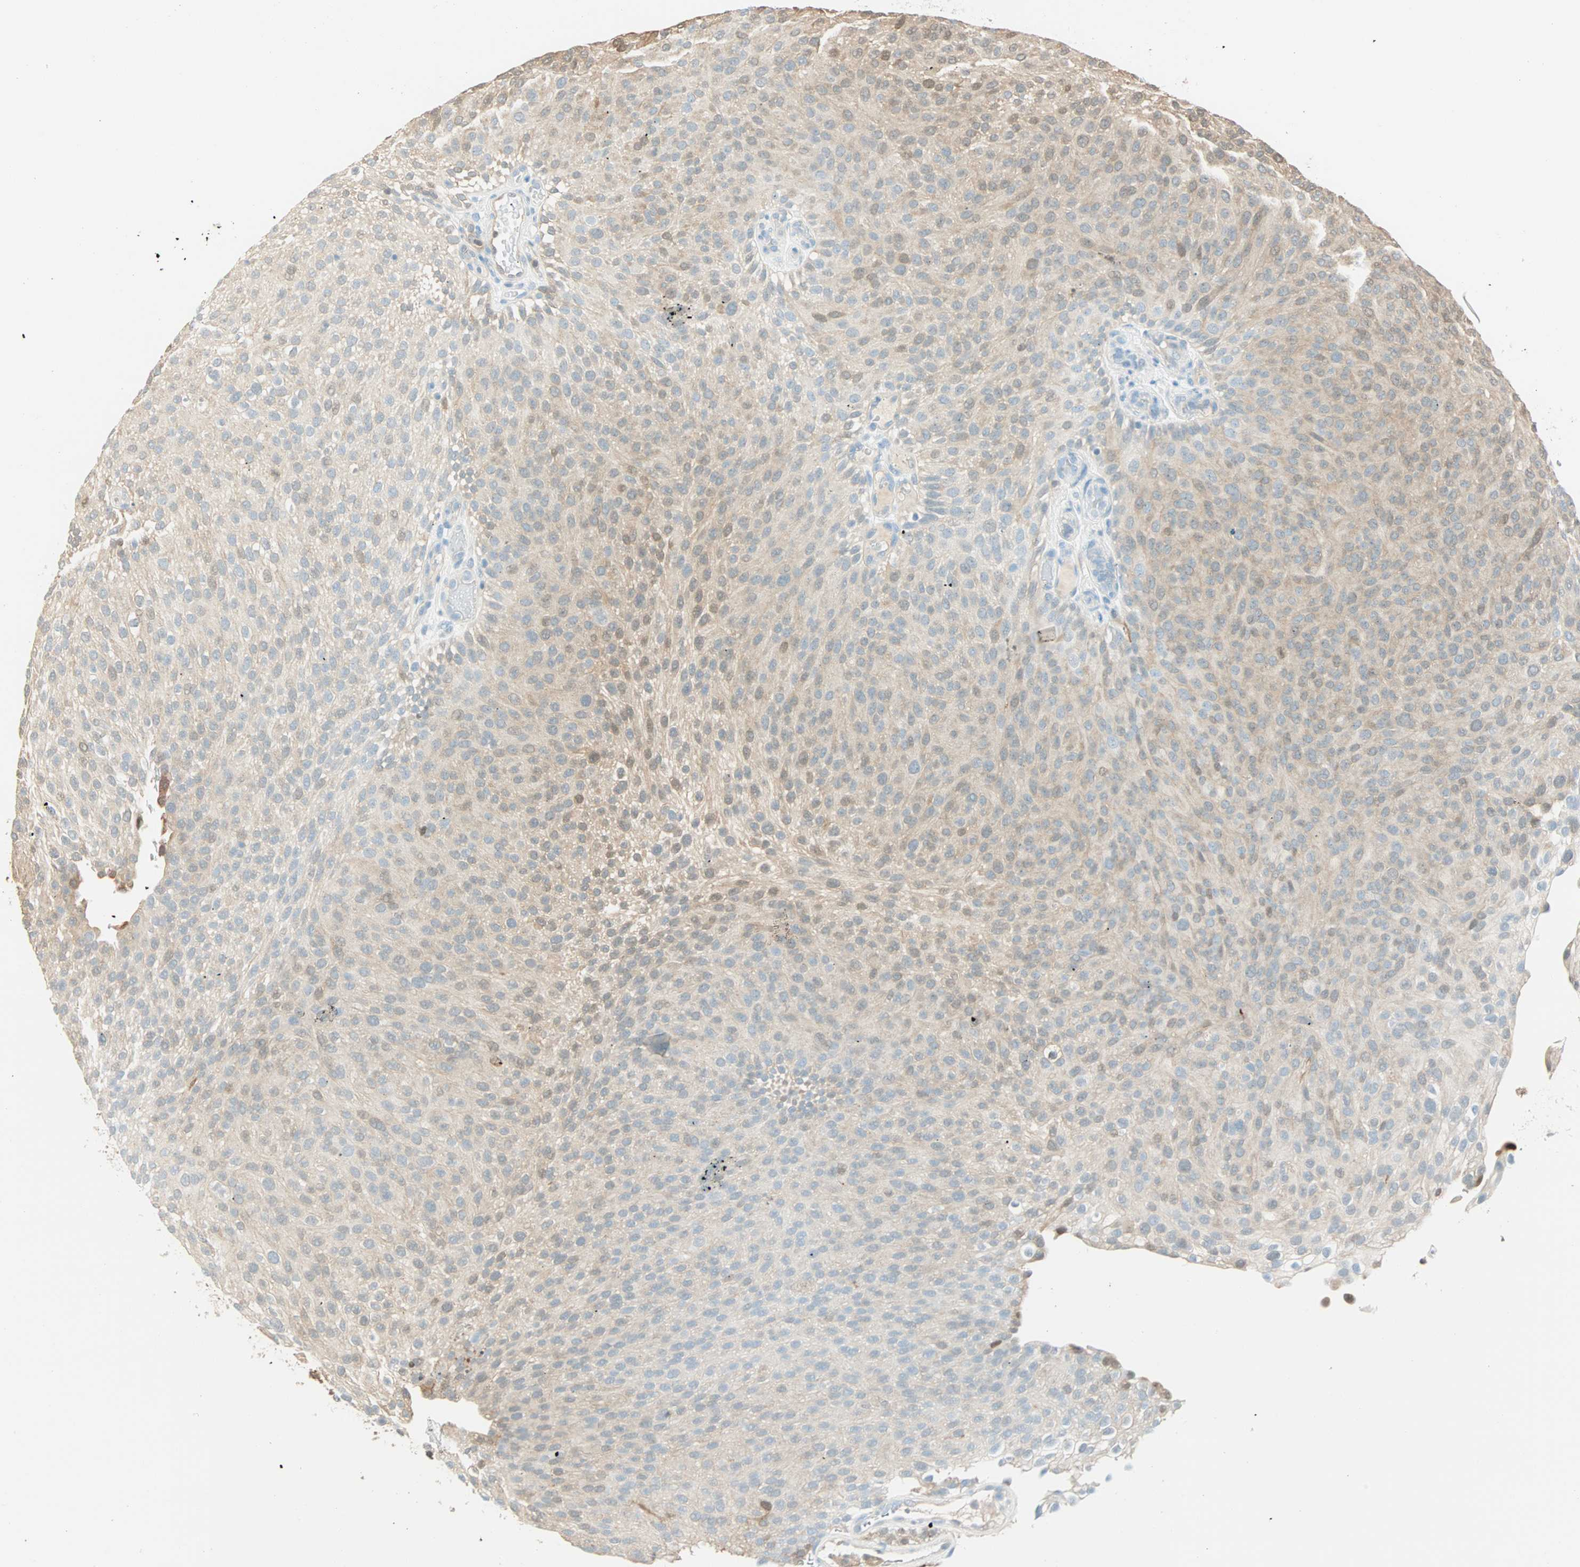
{"staining": {"intensity": "moderate", "quantity": ">75%", "location": "cytoplasmic/membranous,nuclear"}, "tissue": "urothelial cancer", "cell_type": "Tumor cells", "image_type": "cancer", "snomed": [{"axis": "morphology", "description": "Urothelial carcinoma, Low grade"}, {"axis": "topography", "description": "Urinary bladder"}], "caption": "Immunohistochemistry of urothelial cancer displays medium levels of moderate cytoplasmic/membranous and nuclear staining in about >75% of tumor cells. (brown staining indicates protein expression, while blue staining denotes nuclei).", "gene": "S100A1", "patient": {"sex": "male", "age": 78}}